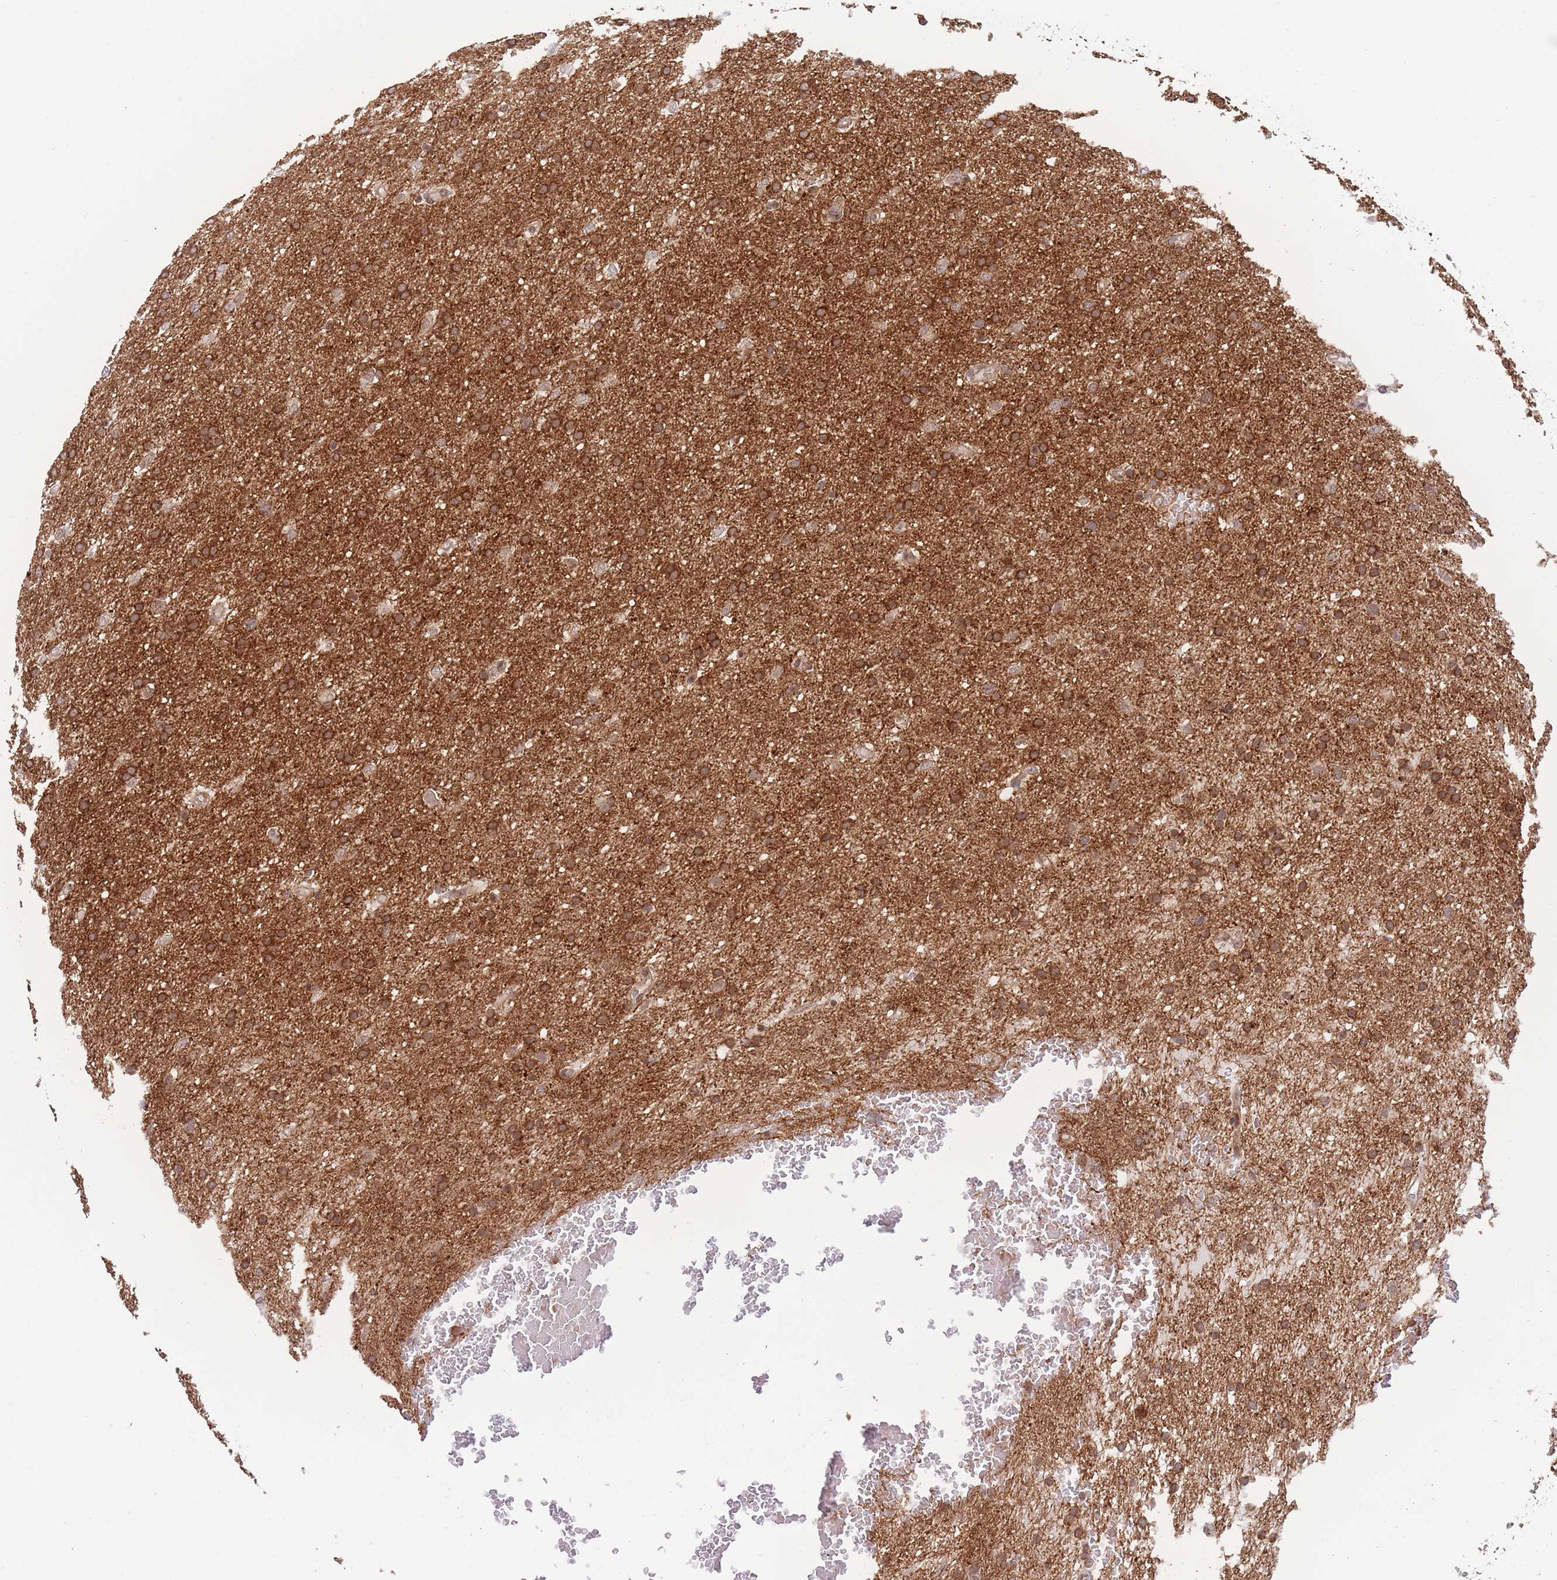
{"staining": {"intensity": "moderate", "quantity": ">75%", "location": "cytoplasmic/membranous"}, "tissue": "glioma", "cell_type": "Tumor cells", "image_type": "cancer", "snomed": [{"axis": "morphology", "description": "Glioma, malignant, High grade"}, {"axis": "topography", "description": "Cerebral cortex"}], "caption": "This is an image of immunohistochemistry staining of glioma, which shows moderate expression in the cytoplasmic/membranous of tumor cells.", "gene": "BOD1L1", "patient": {"sex": "female", "age": 36}}